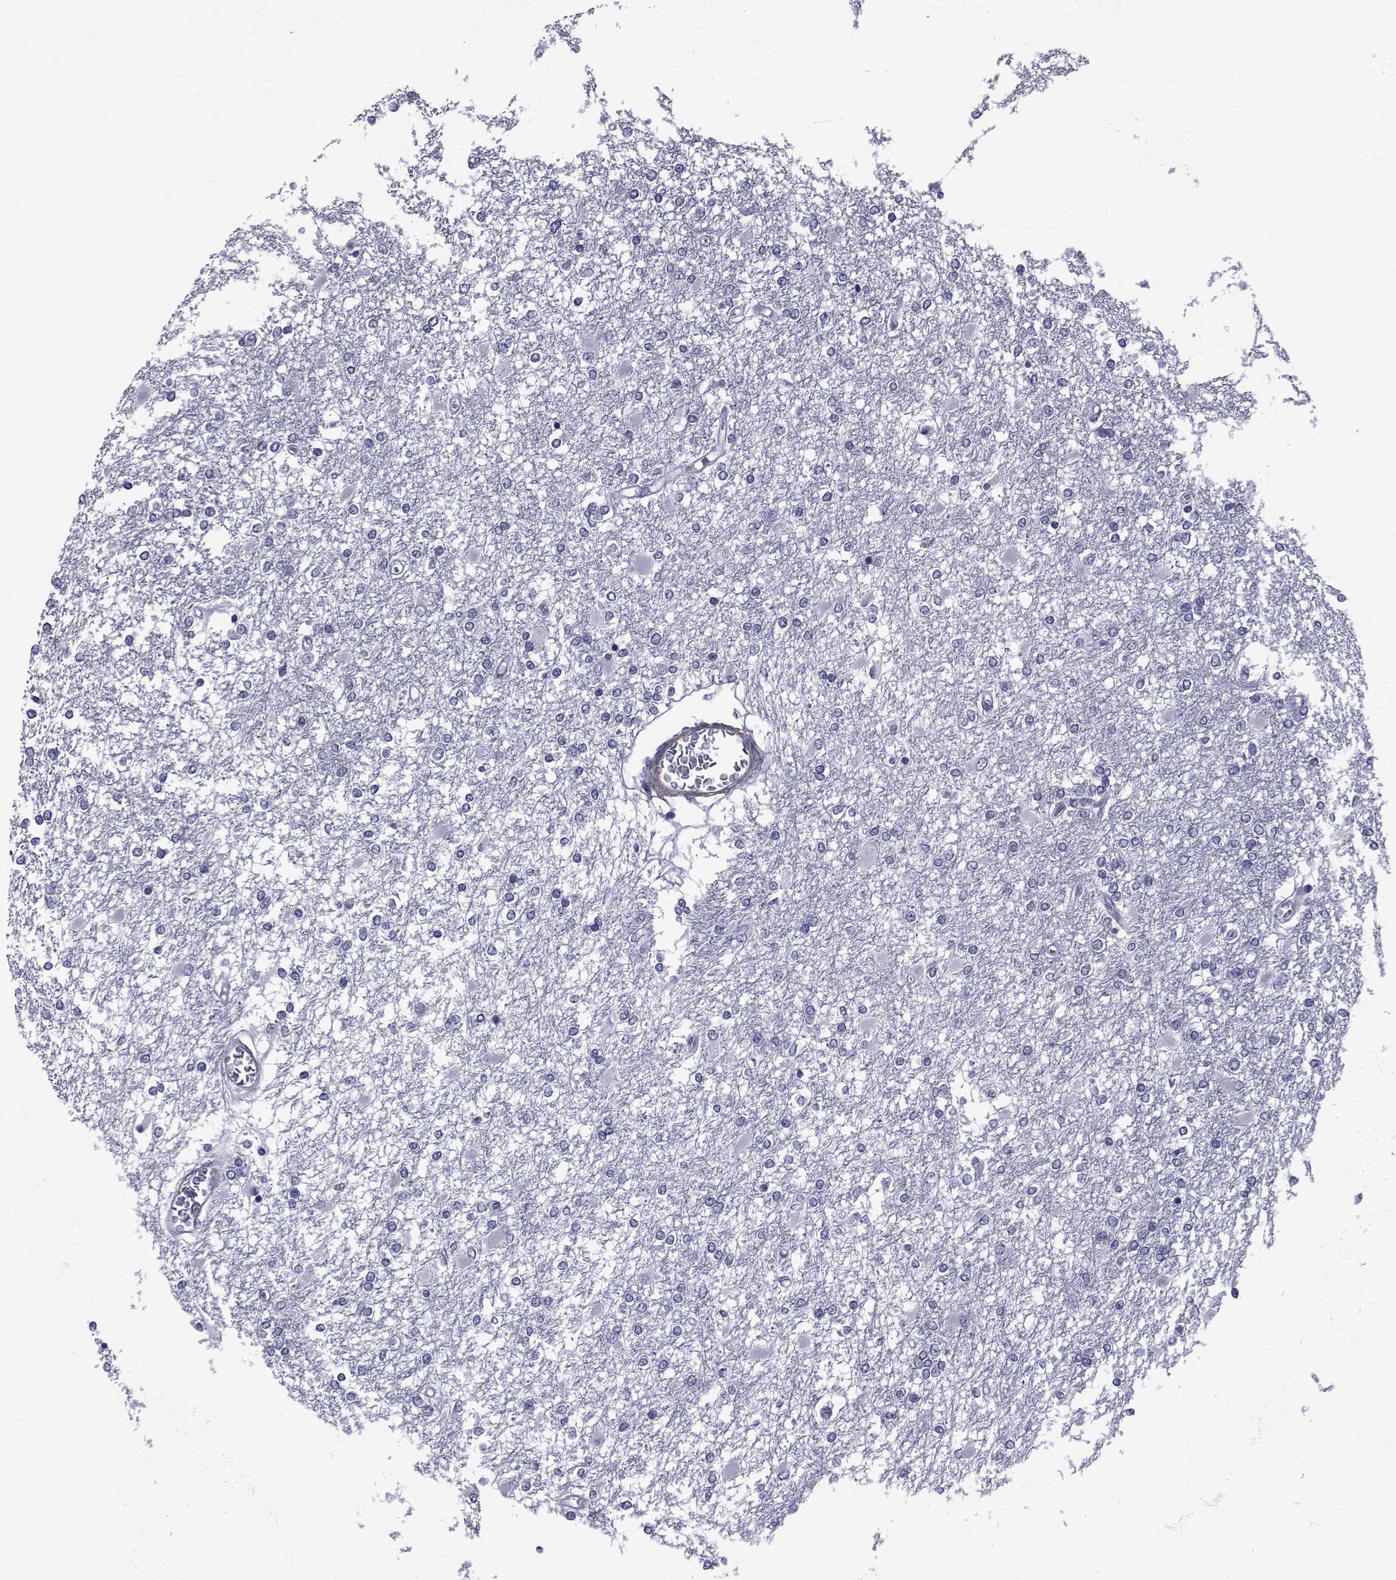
{"staining": {"intensity": "negative", "quantity": "none", "location": "none"}, "tissue": "glioma", "cell_type": "Tumor cells", "image_type": "cancer", "snomed": [{"axis": "morphology", "description": "Glioma, malignant, High grade"}, {"axis": "topography", "description": "Cerebral cortex"}], "caption": "Protein analysis of glioma shows no significant positivity in tumor cells. (Brightfield microscopy of DAB (3,3'-diaminobenzidine) immunohistochemistry at high magnification).", "gene": "GKAP1", "patient": {"sex": "male", "age": 79}}